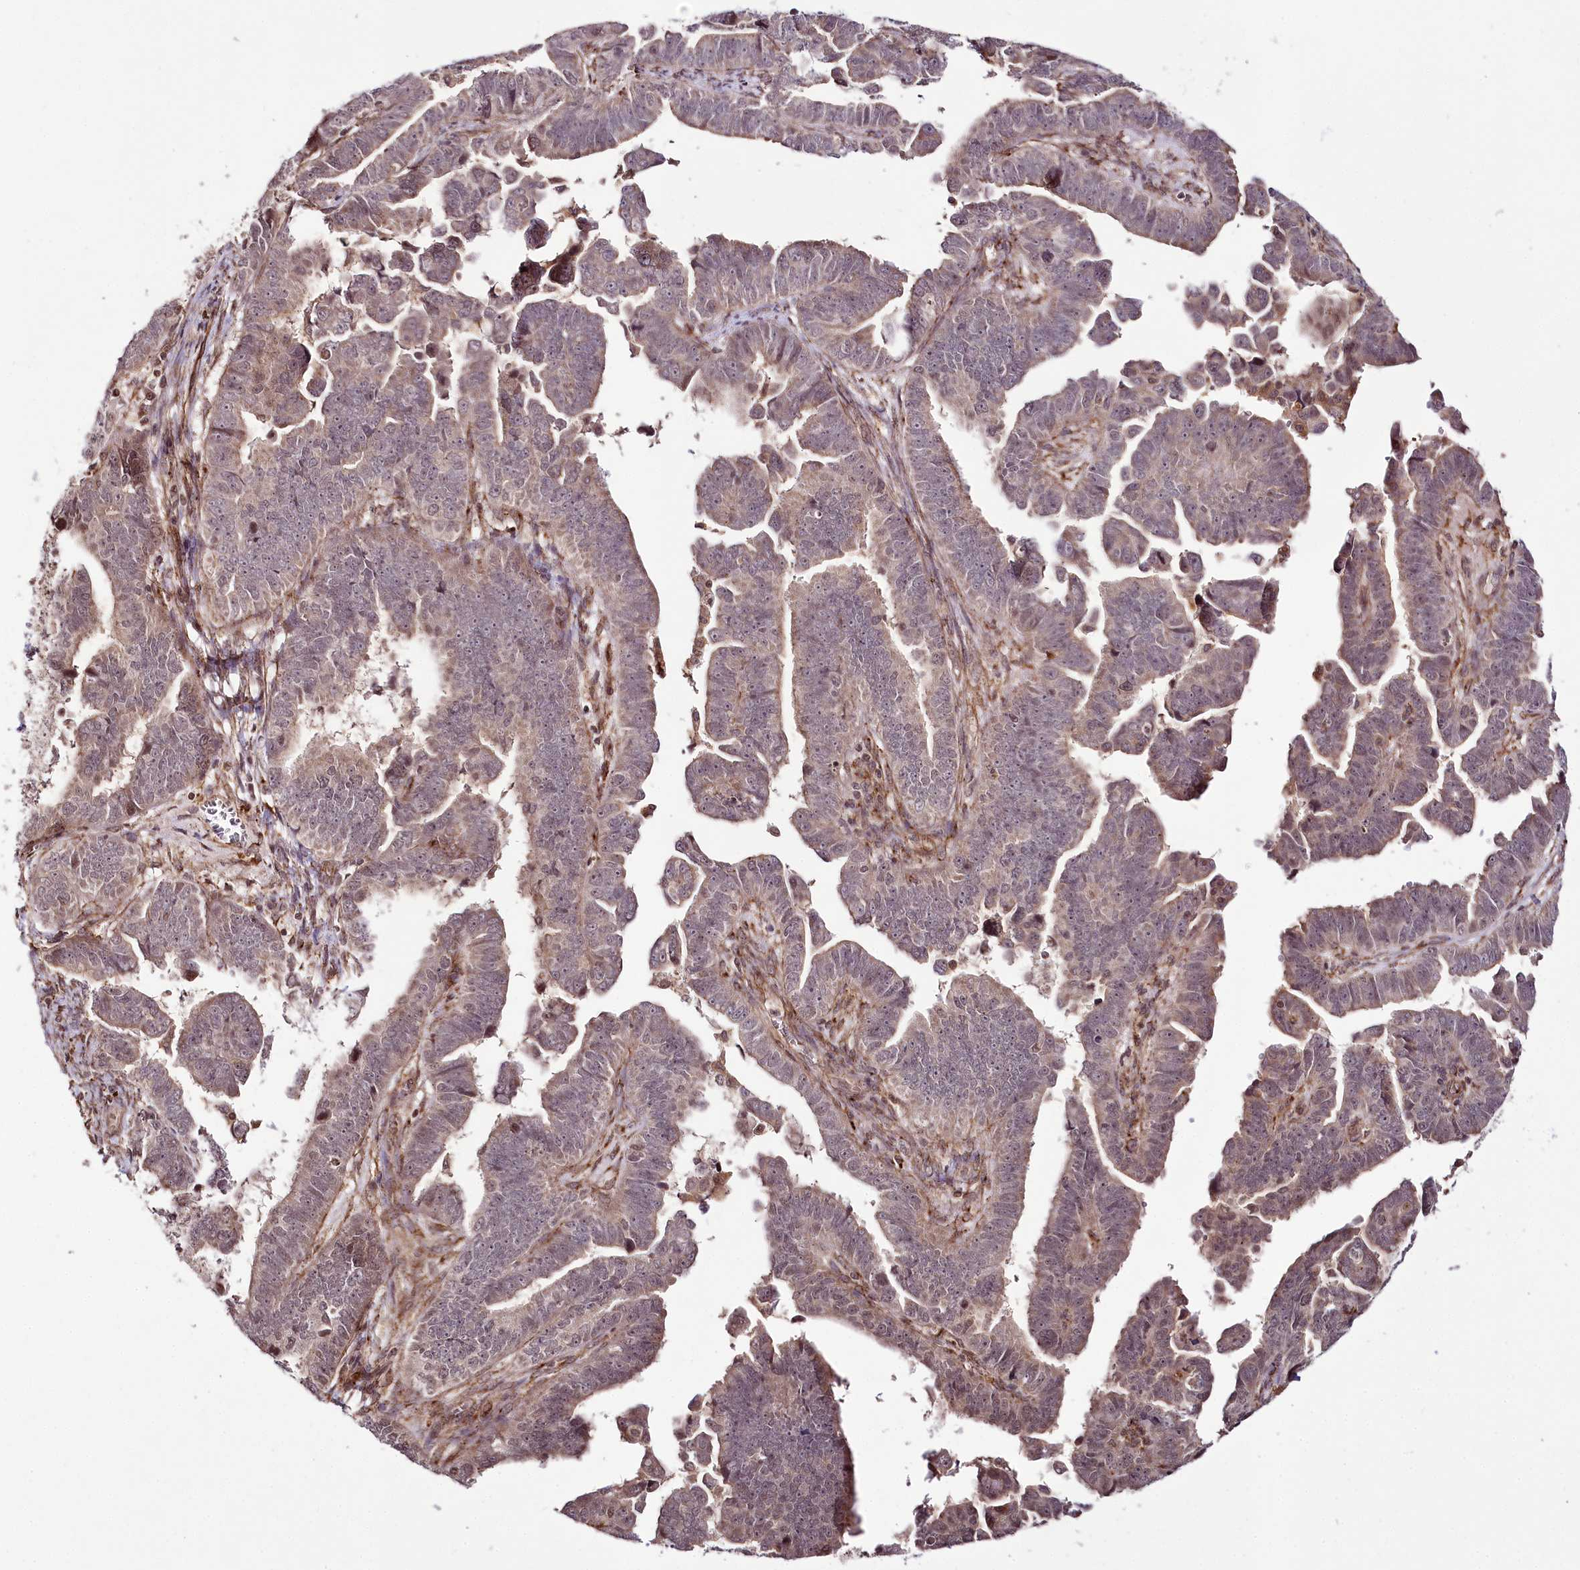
{"staining": {"intensity": "negative", "quantity": "none", "location": "none"}, "tissue": "endometrial cancer", "cell_type": "Tumor cells", "image_type": "cancer", "snomed": [{"axis": "morphology", "description": "Adenocarcinoma, NOS"}, {"axis": "topography", "description": "Endometrium"}], "caption": "Image shows no protein expression in tumor cells of endometrial cancer tissue.", "gene": "HOXC8", "patient": {"sex": "female", "age": 75}}